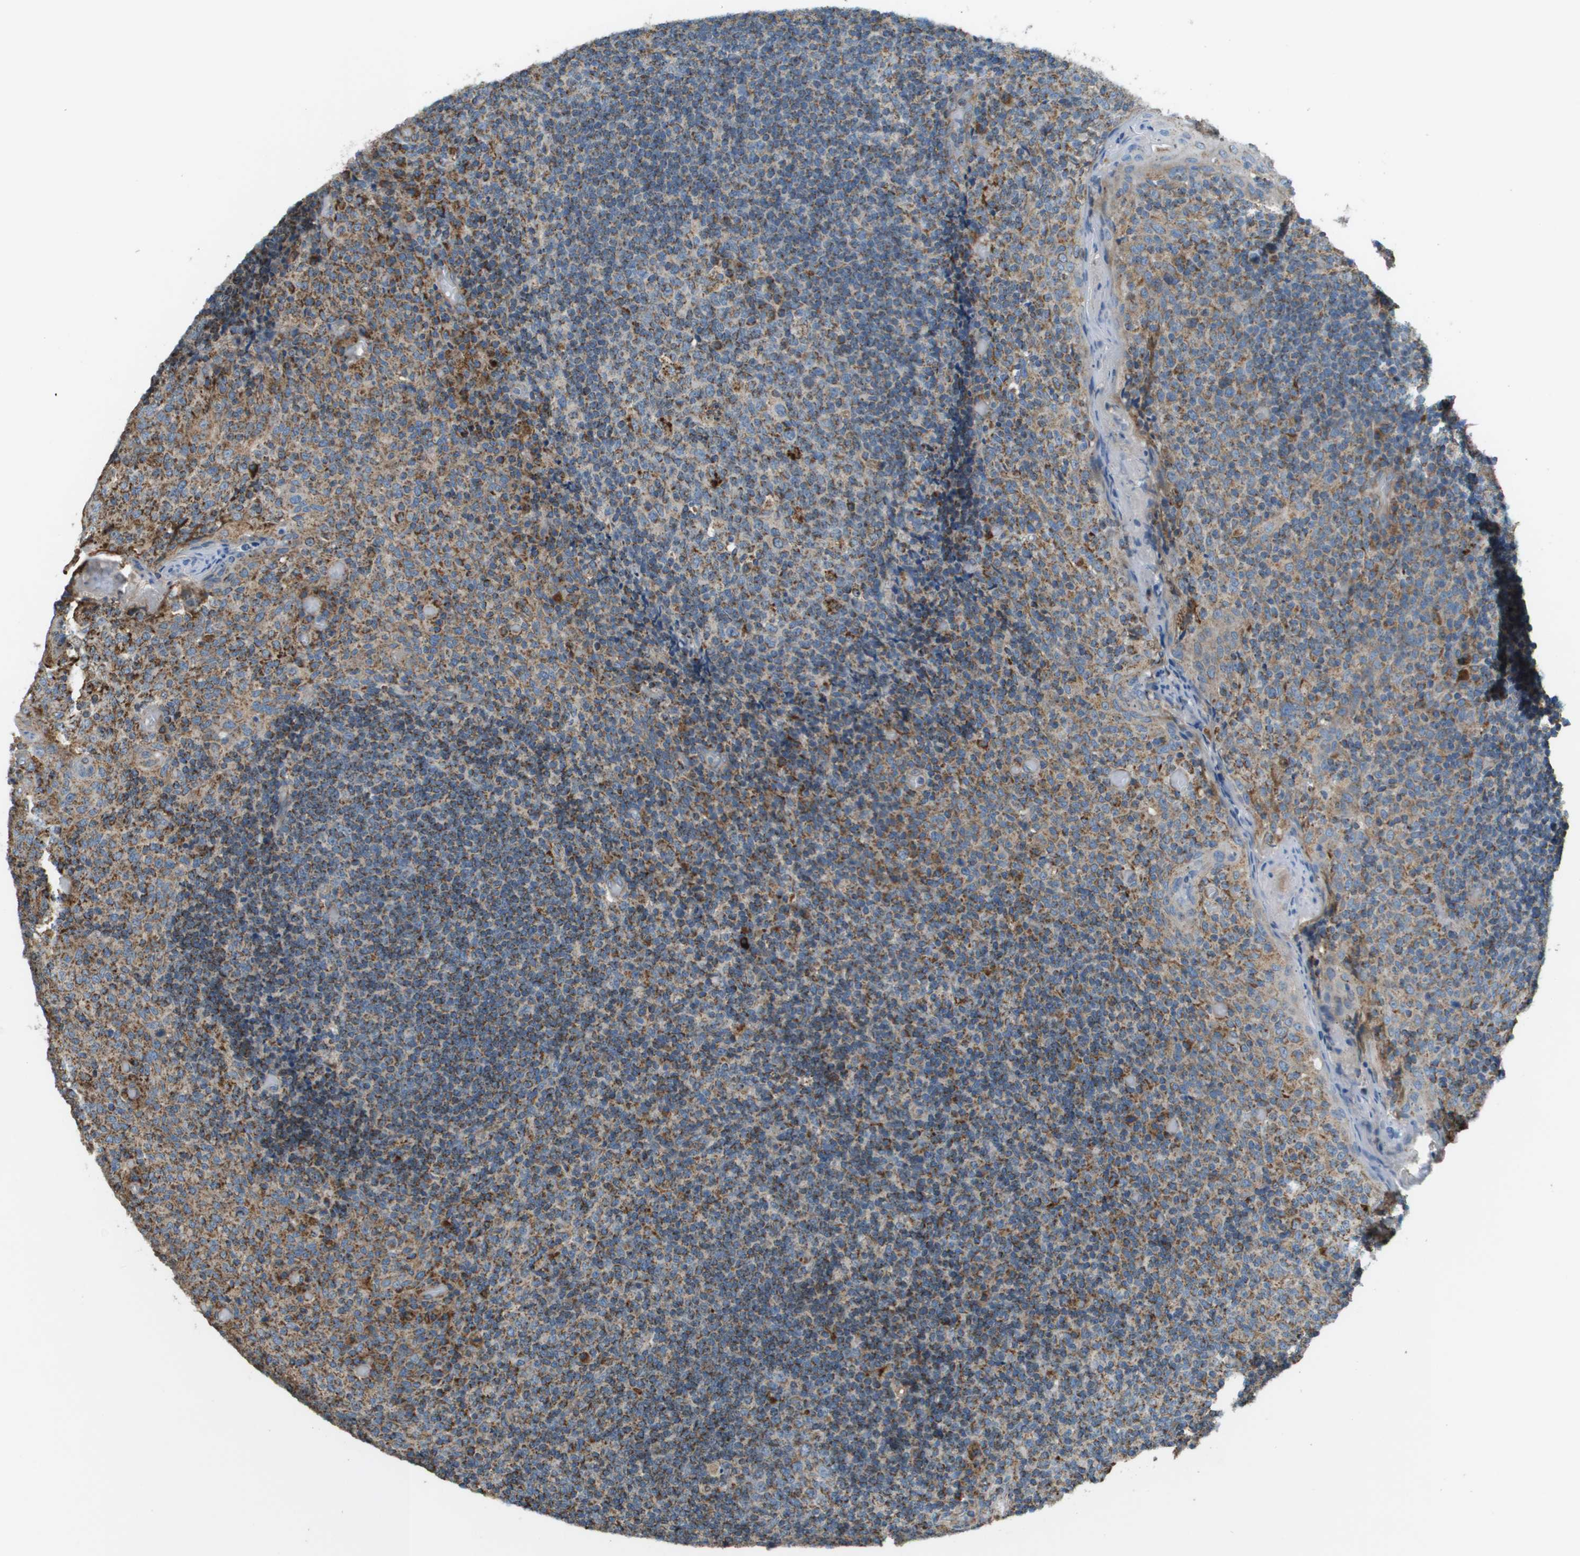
{"staining": {"intensity": "moderate", "quantity": ">75%", "location": "cytoplasmic/membranous"}, "tissue": "tonsil", "cell_type": "Germinal center cells", "image_type": "normal", "snomed": [{"axis": "morphology", "description": "Normal tissue, NOS"}, {"axis": "topography", "description": "Tonsil"}], "caption": "Tonsil stained with a brown dye demonstrates moderate cytoplasmic/membranous positive expression in about >75% of germinal center cells.", "gene": "NRK", "patient": {"sex": "female", "age": 19}}